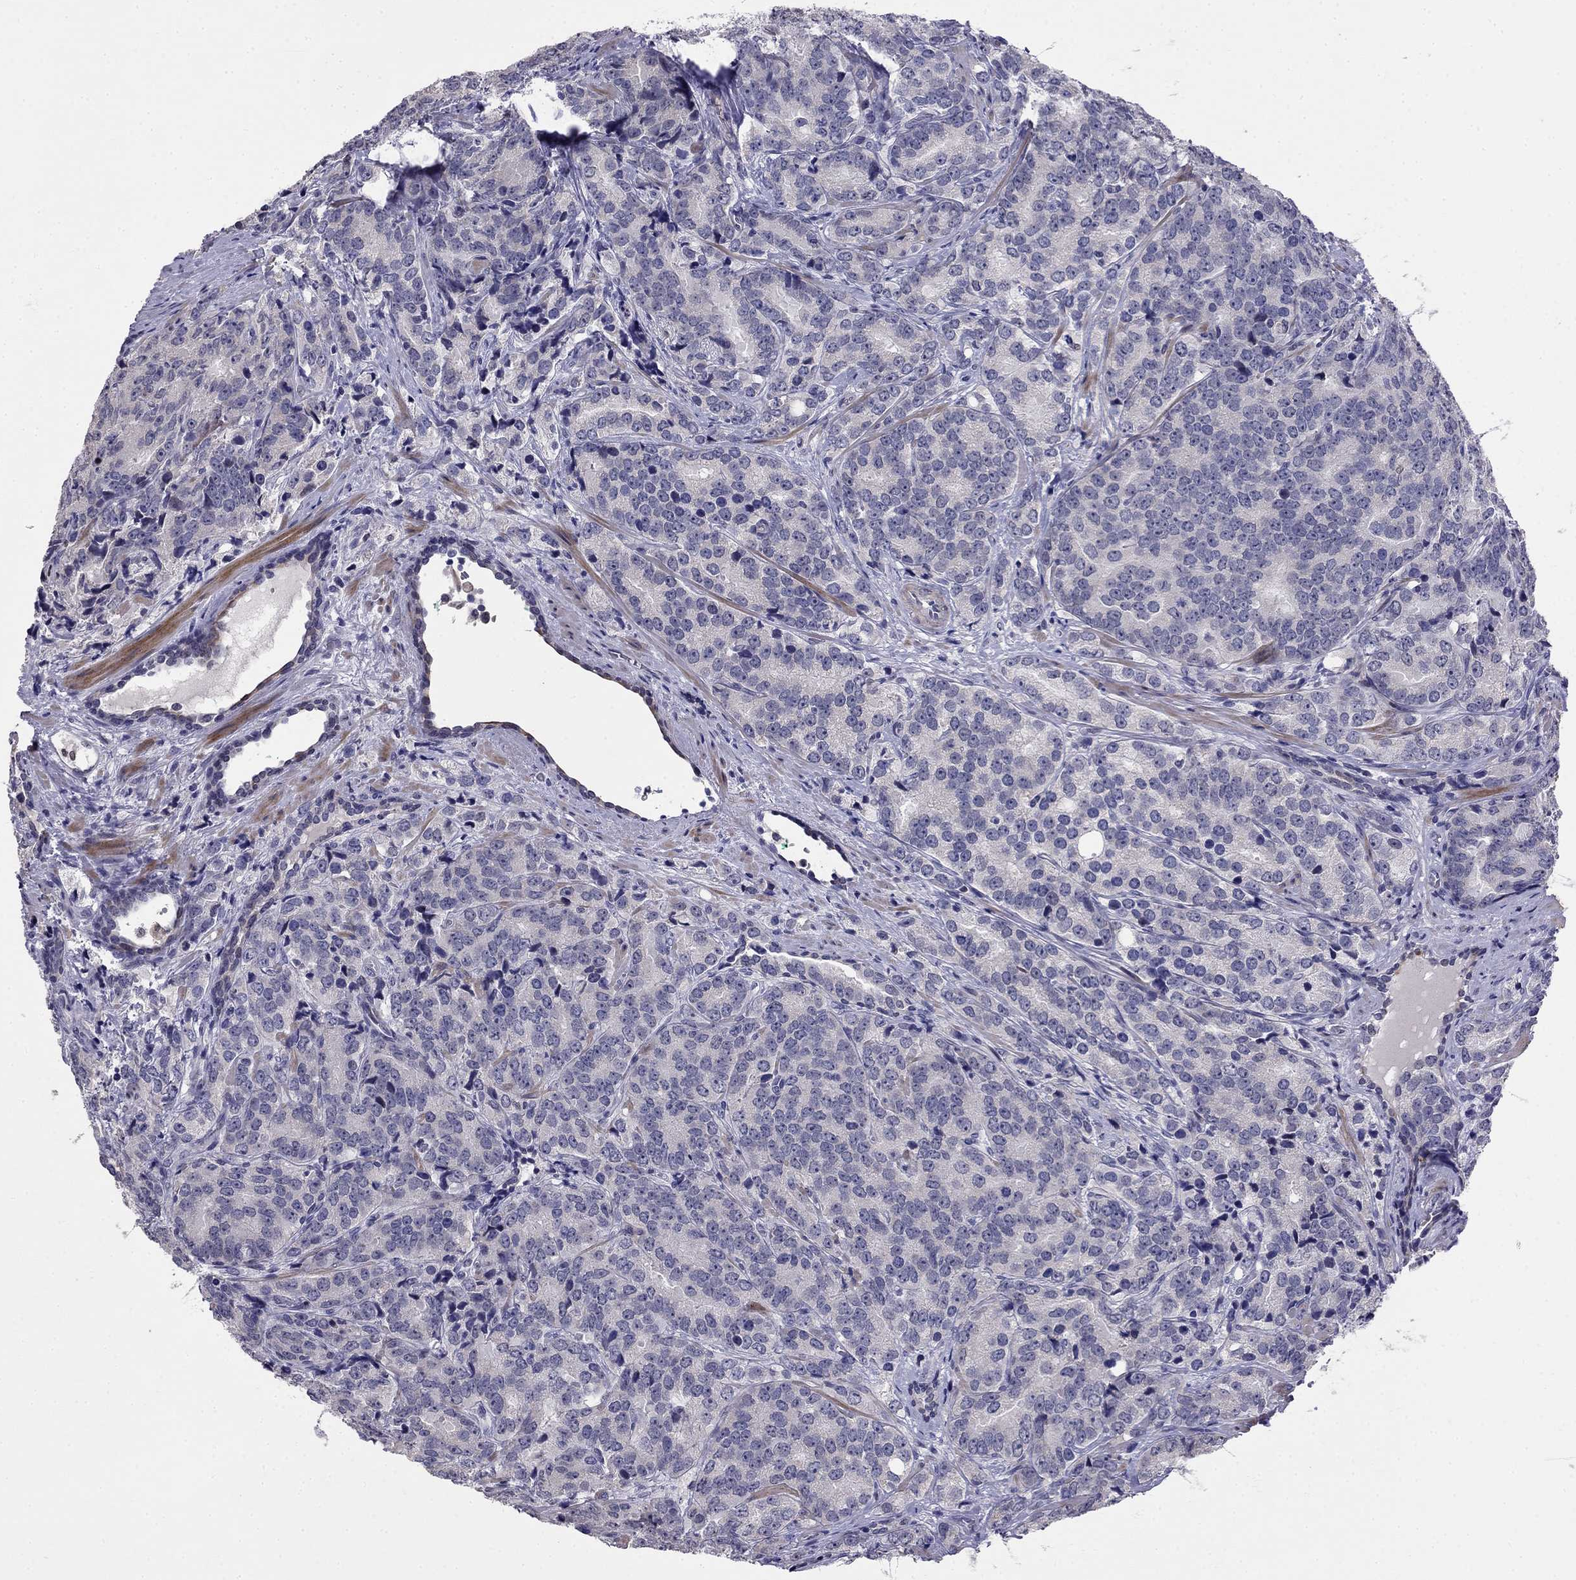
{"staining": {"intensity": "negative", "quantity": "none", "location": "none"}, "tissue": "prostate cancer", "cell_type": "Tumor cells", "image_type": "cancer", "snomed": [{"axis": "morphology", "description": "Adenocarcinoma, NOS"}, {"axis": "topography", "description": "Prostate"}], "caption": "The histopathology image shows no staining of tumor cells in adenocarcinoma (prostate).", "gene": "LRRC39", "patient": {"sex": "male", "age": 71}}